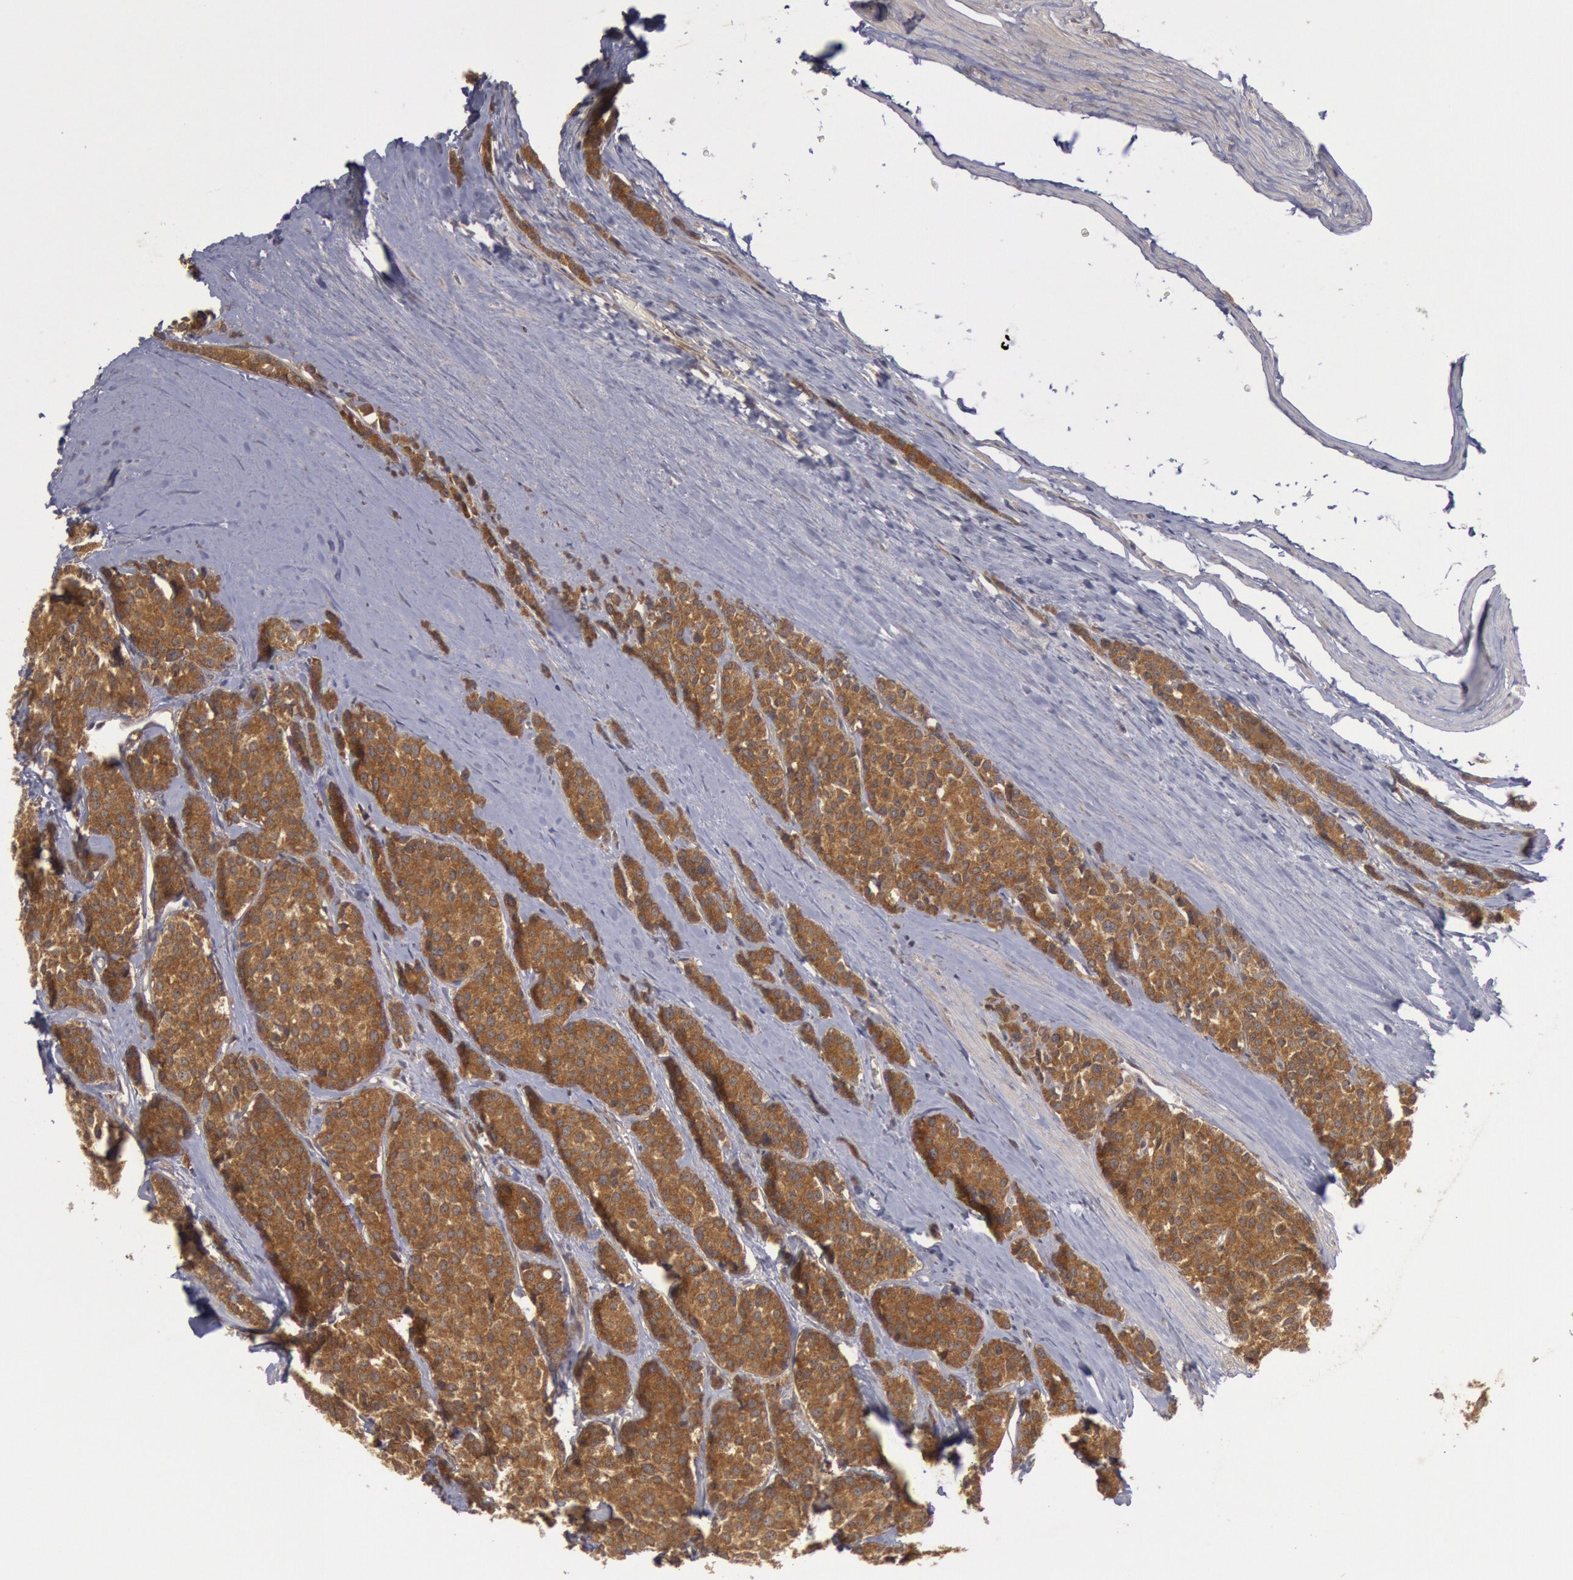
{"staining": {"intensity": "moderate", "quantity": ">75%", "location": "cytoplasmic/membranous"}, "tissue": "carcinoid", "cell_type": "Tumor cells", "image_type": "cancer", "snomed": [{"axis": "morphology", "description": "Carcinoid, malignant, NOS"}, {"axis": "topography", "description": "Small intestine"}], "caption": "Brown immunohistochemical staining in human malignant carcinoid displays moderate cytoplasmic/membranous positivity in approximately >75% of tumor cells. The protein of interest is stained brown, and the nuclei are stained in blue (DAB IHC with brightfield microscopy, high magnification).", "gene": "BRAF", "patient": {"sex": "male", "age": 60}}